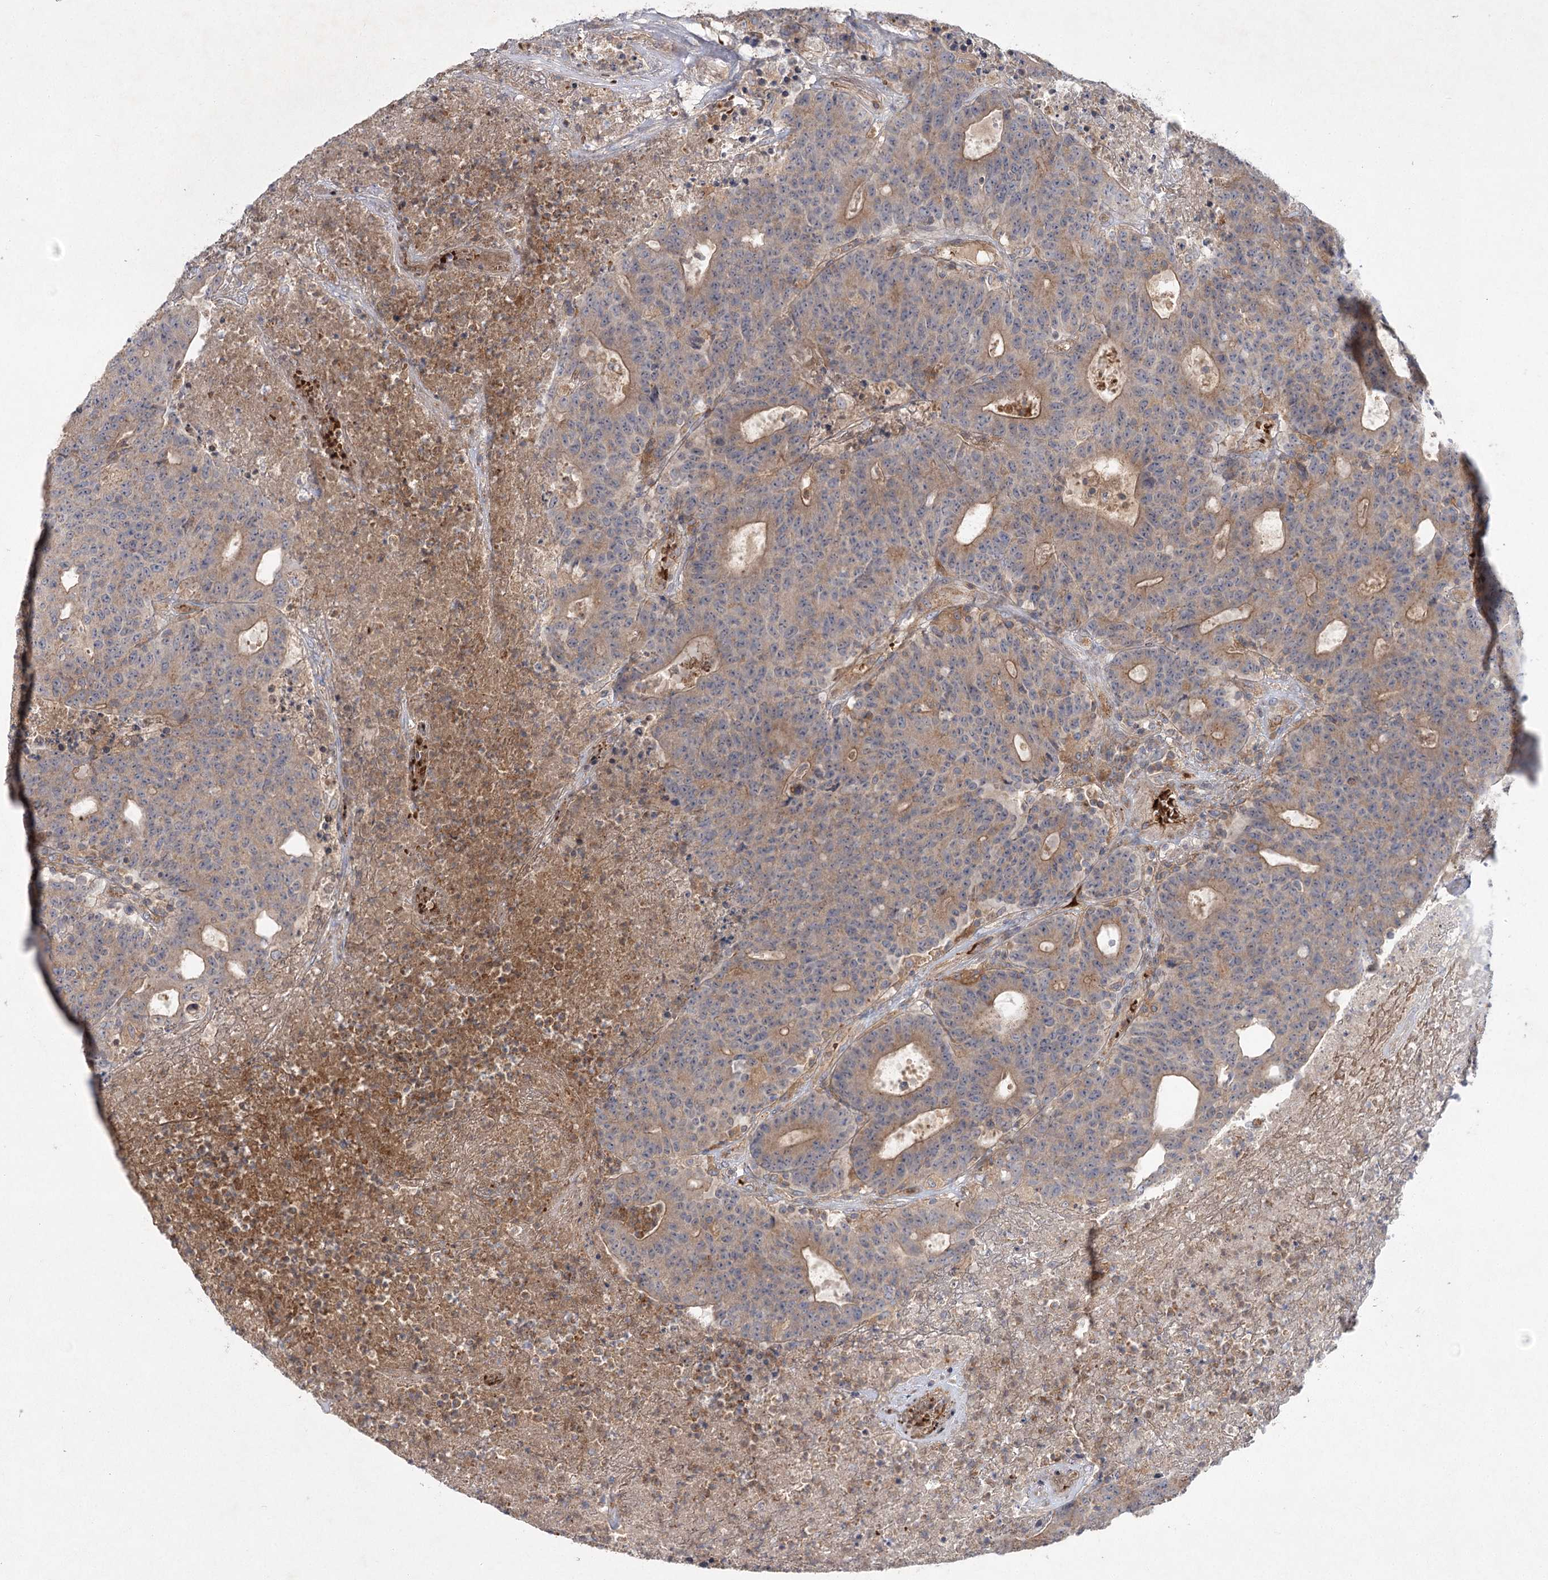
{"staining": {"intensity": "moderate", "quantity": ">75%", "location": "cytoplasmic/membranous"}, "tissue": "colorectal cancer", "cell_type": "Tumor cells", "image_type": "cancer", "snomed": [{"axis": "morphology", "description": "Adenocarcinoma, NOS"}, {"axis": "topography", "description": "Colon"}], "caption": "DAB (3,3'-diaminobenzidine) immunohistochemical staining of colorectal adenocarcinoma displays moderate cytoplasmic/membranous protein staining in approximately >75% of tumor cells.", "gene": "KIAA0825", "patient": {"sex": "female", "age": 75}}